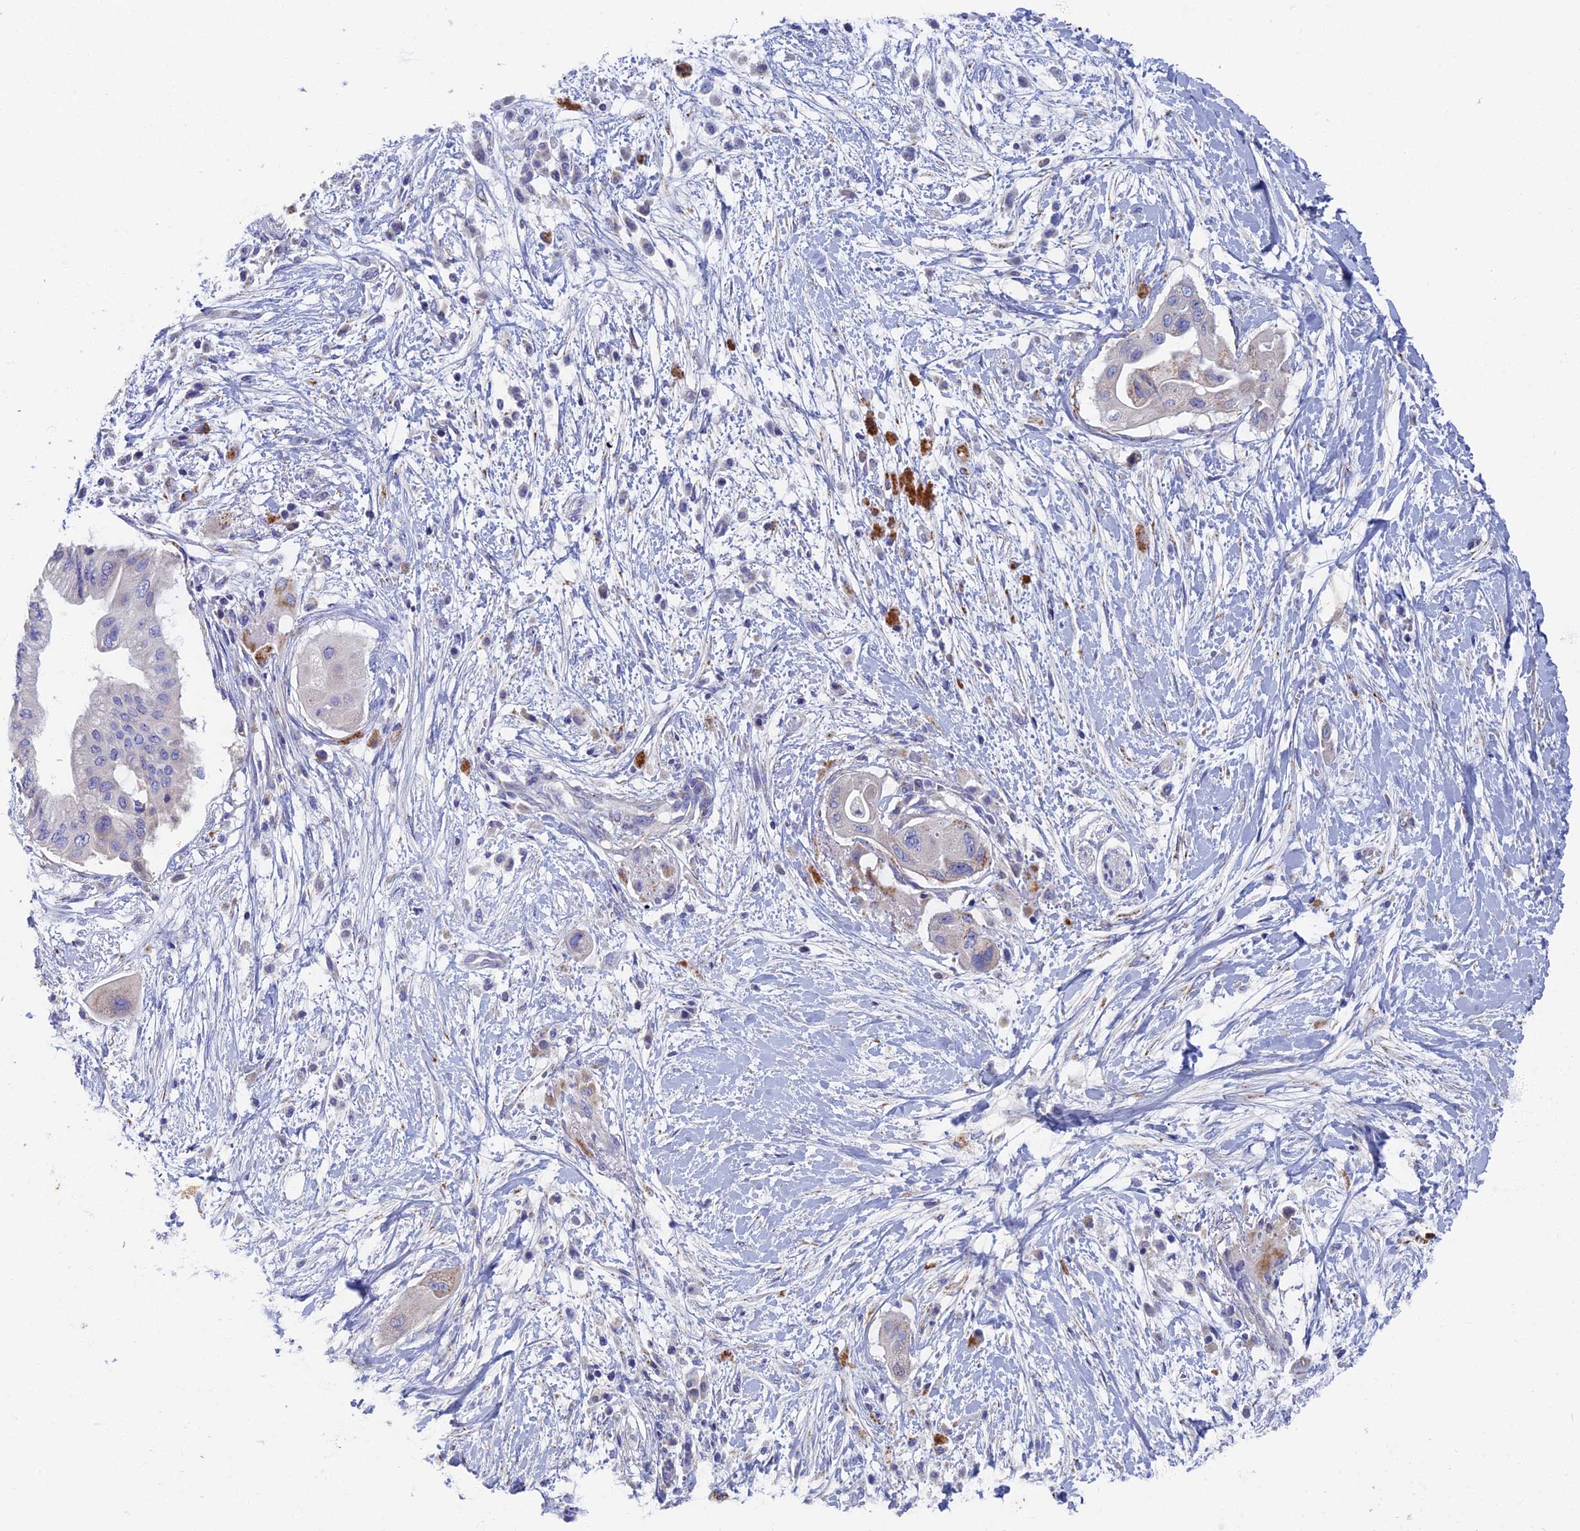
{"staining": {"intensity": "negative", "quantity": "none", "location": "none"}, "tissue": "pancreatic cancer", "cell_type": "Tumor cells", "image_type": "cancer", "snomed": [{"axis": "morphology", "description": "Adenocarcinoma, NOS"}, {"axis": "topography", "description": "Pancreas"}], "caption": "This image is of pancreatic adenocarcinoma stained with IHC to label a protein in brown with the nuclei are counter-stained blue. There is no expression in tumor cells.", "gene": "OAT", "patient": {"sex": "male", "age": 68}}